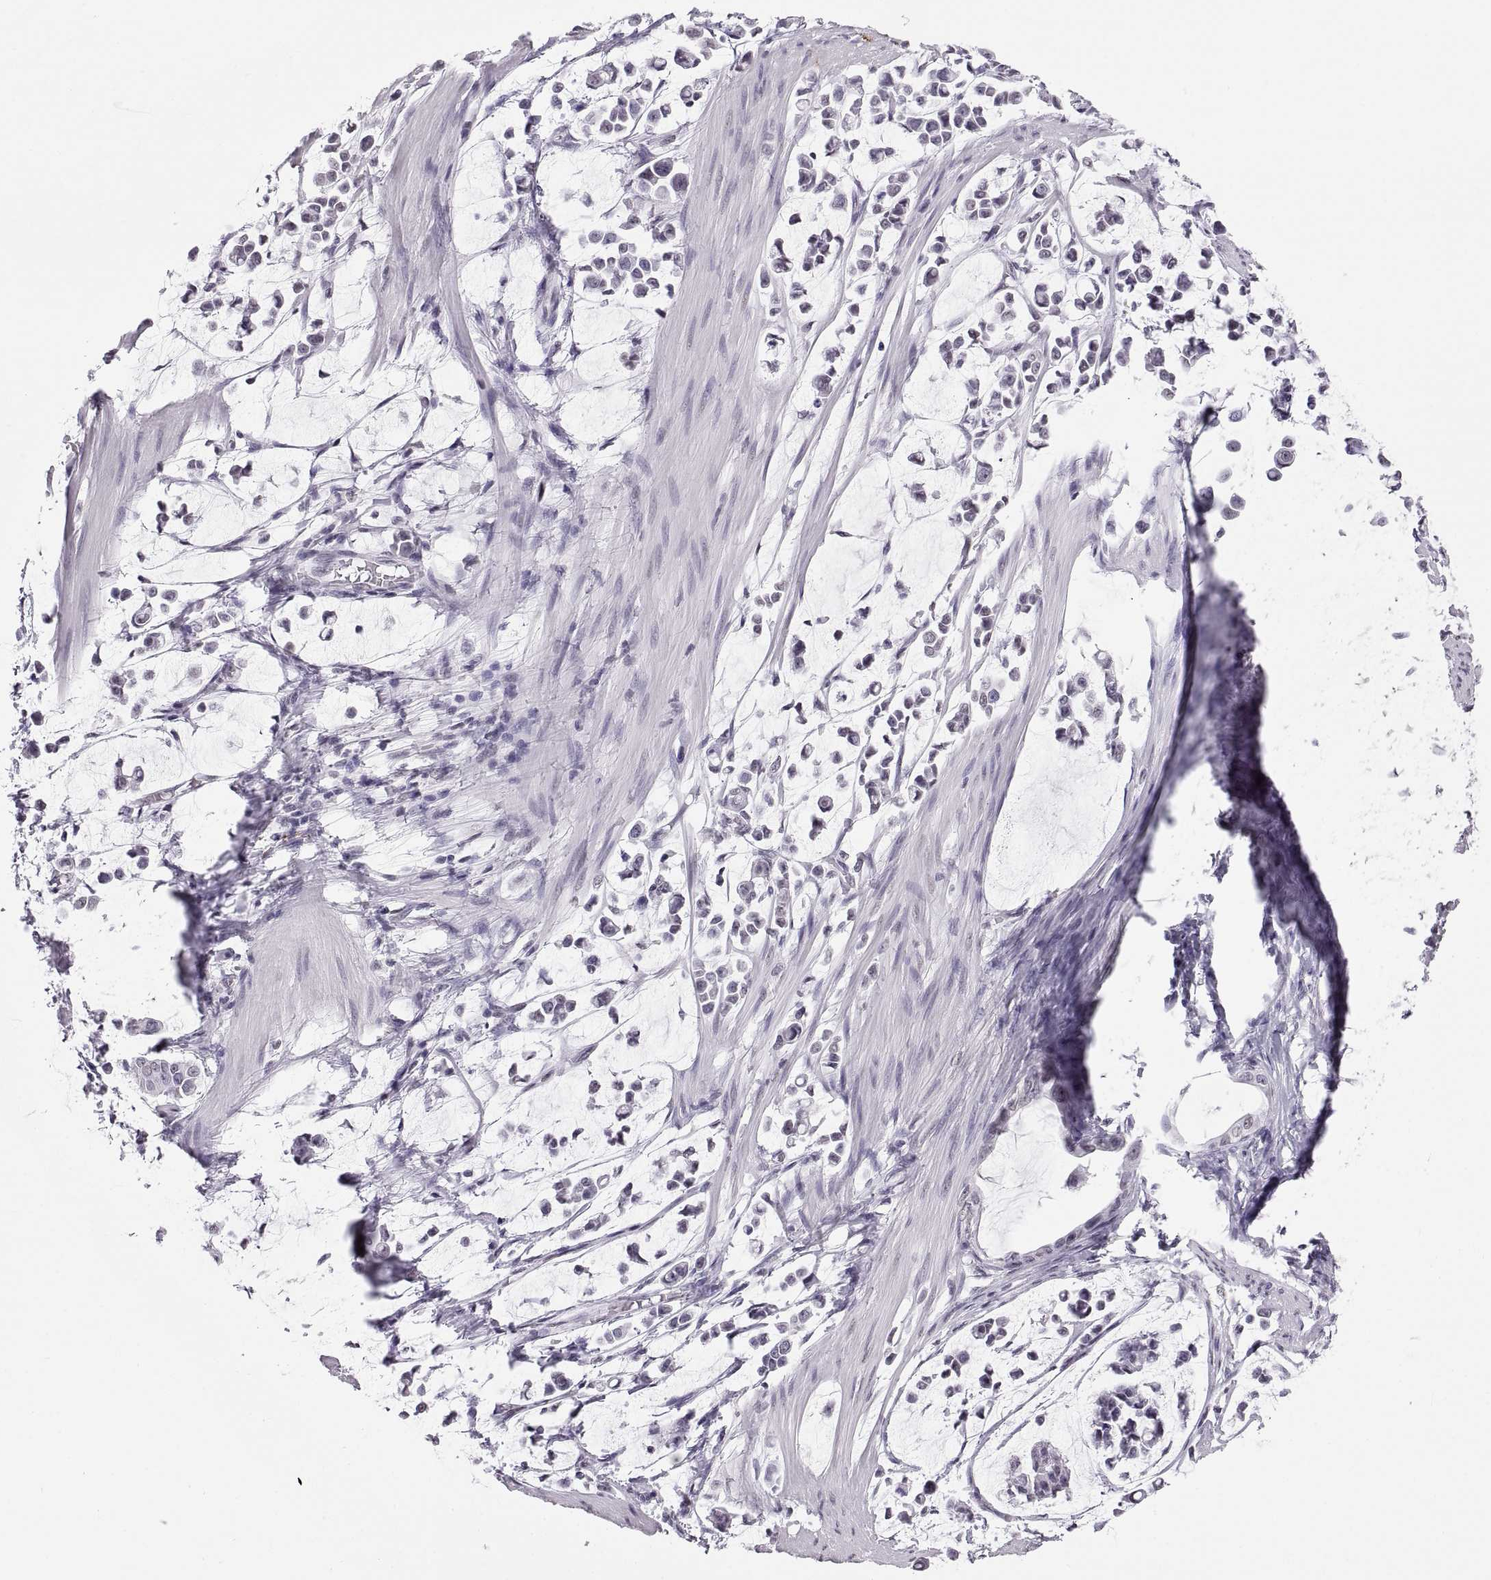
{"staining": {"intensity": "negative", "quantity": "none", "location": "none"}, "tissue": "stomach cancer", "cell_type": "Tumor cells", "image_type": "cancer", "snomed": [{"axis": "morphology", "description": "Adenocarcinoma, NOS"}, {"axis": "topography", "description": "Stomach"}], "caption": "Immunohistochemistry (IHC) micrograph of adenocarcinoma (stomach) stained for a protein (brown), which exhibits no expression in tumor cells. (DAB (3,3'-diaminobenzidine) immunohistochemistry with hematoxylin counter stain).", "gene": "CARTPT", "patient": {"sex": "male", "age": 82}}